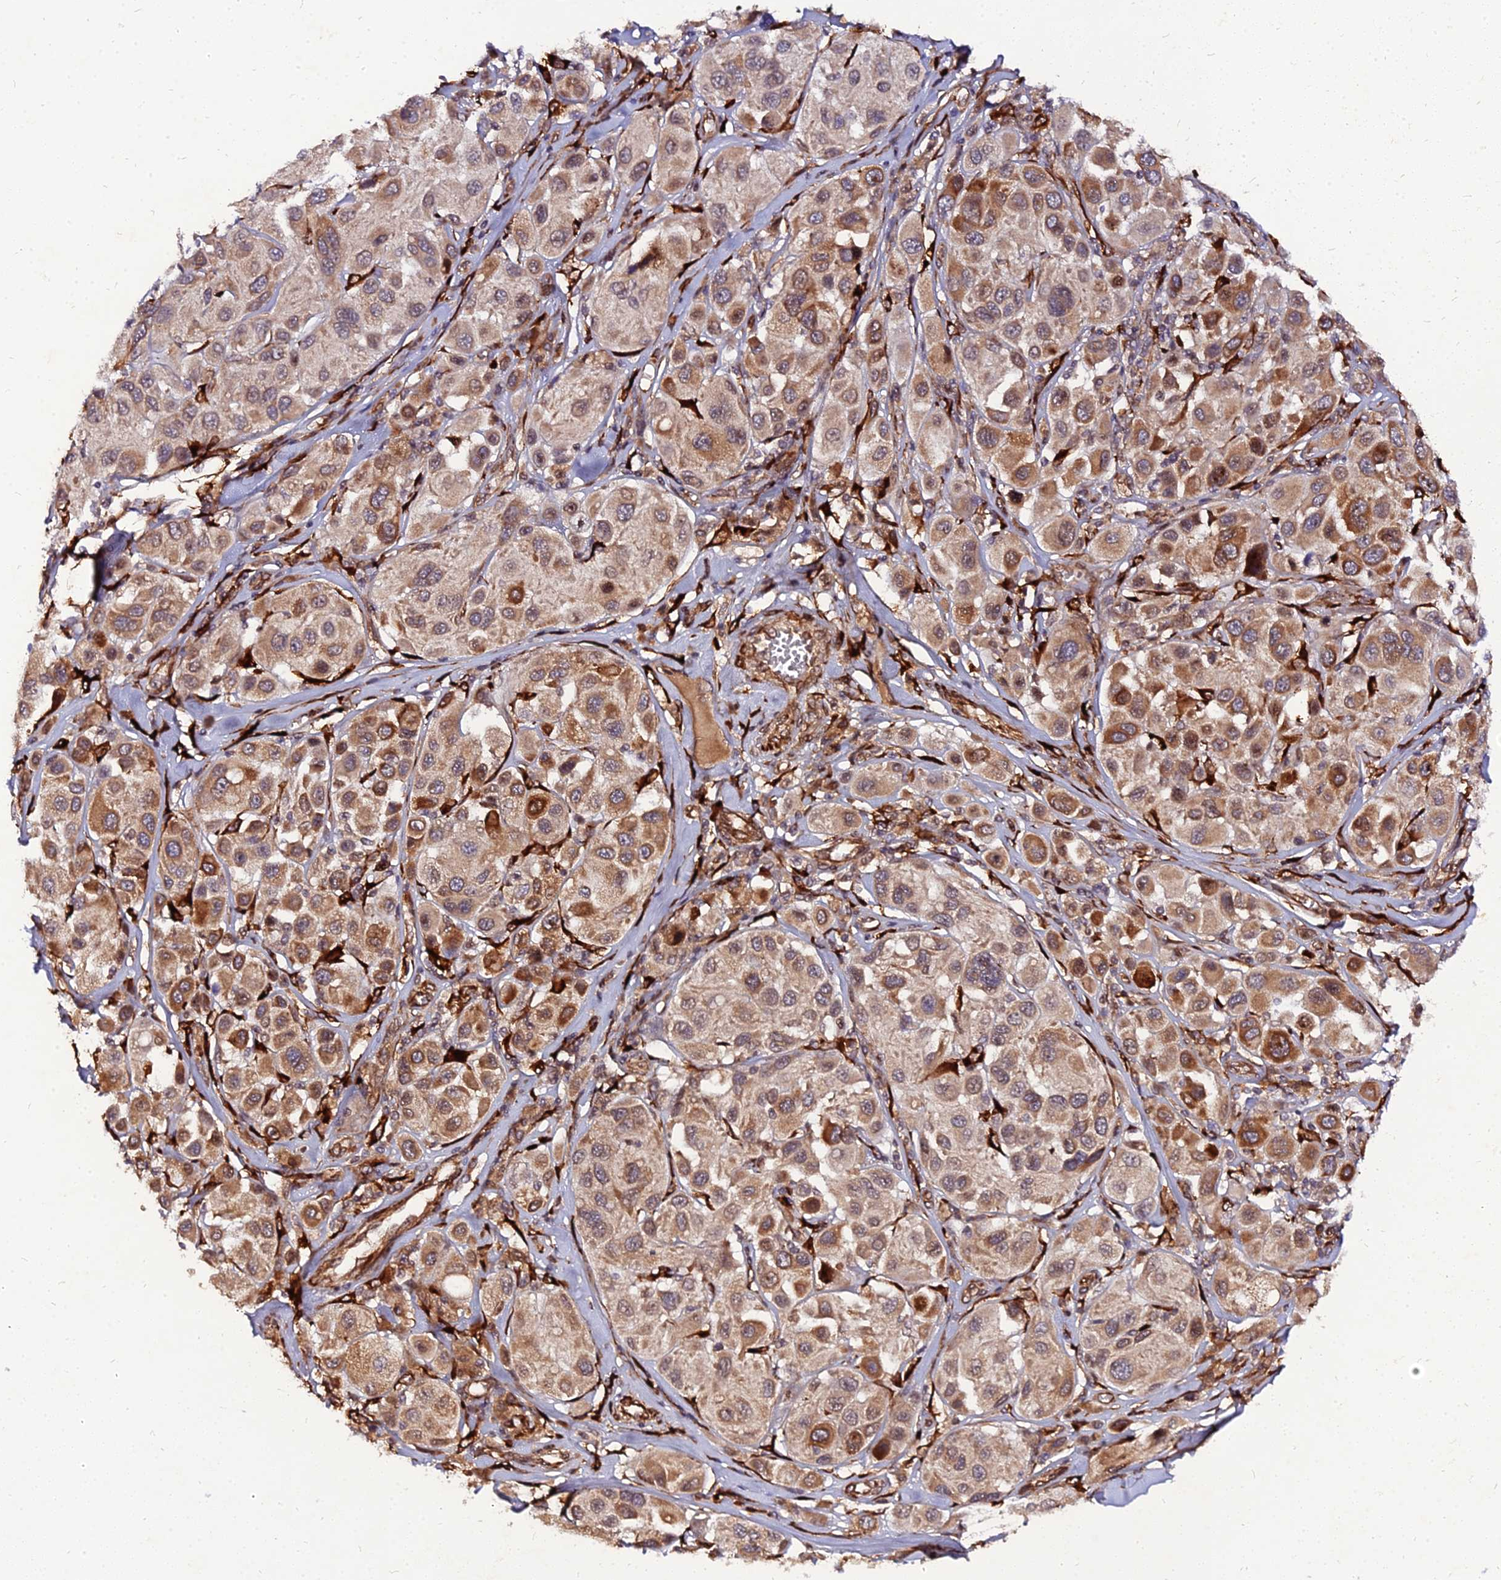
{"staining": {"intensity": "moderate", "quantity": ">75%", "location": "cytoplasmic/membranous"}, "tissue": "melanoma", "cell_type": "Tumor cells", "image_type": "cancer", "snomed": [{"axis": "morphology", "description": "Malignant melanoma, Metastatic site"}, {"axis": "topography", "description": "Skin"}], "caption": "Moderate cytoplasmic/membranous expression for a protein is identified in about >75% of tumor cells of melanoma using immunohistochemistry (IHC).", "gene": "PDE4D", "patient": {"sex": "male", "age": 41}}